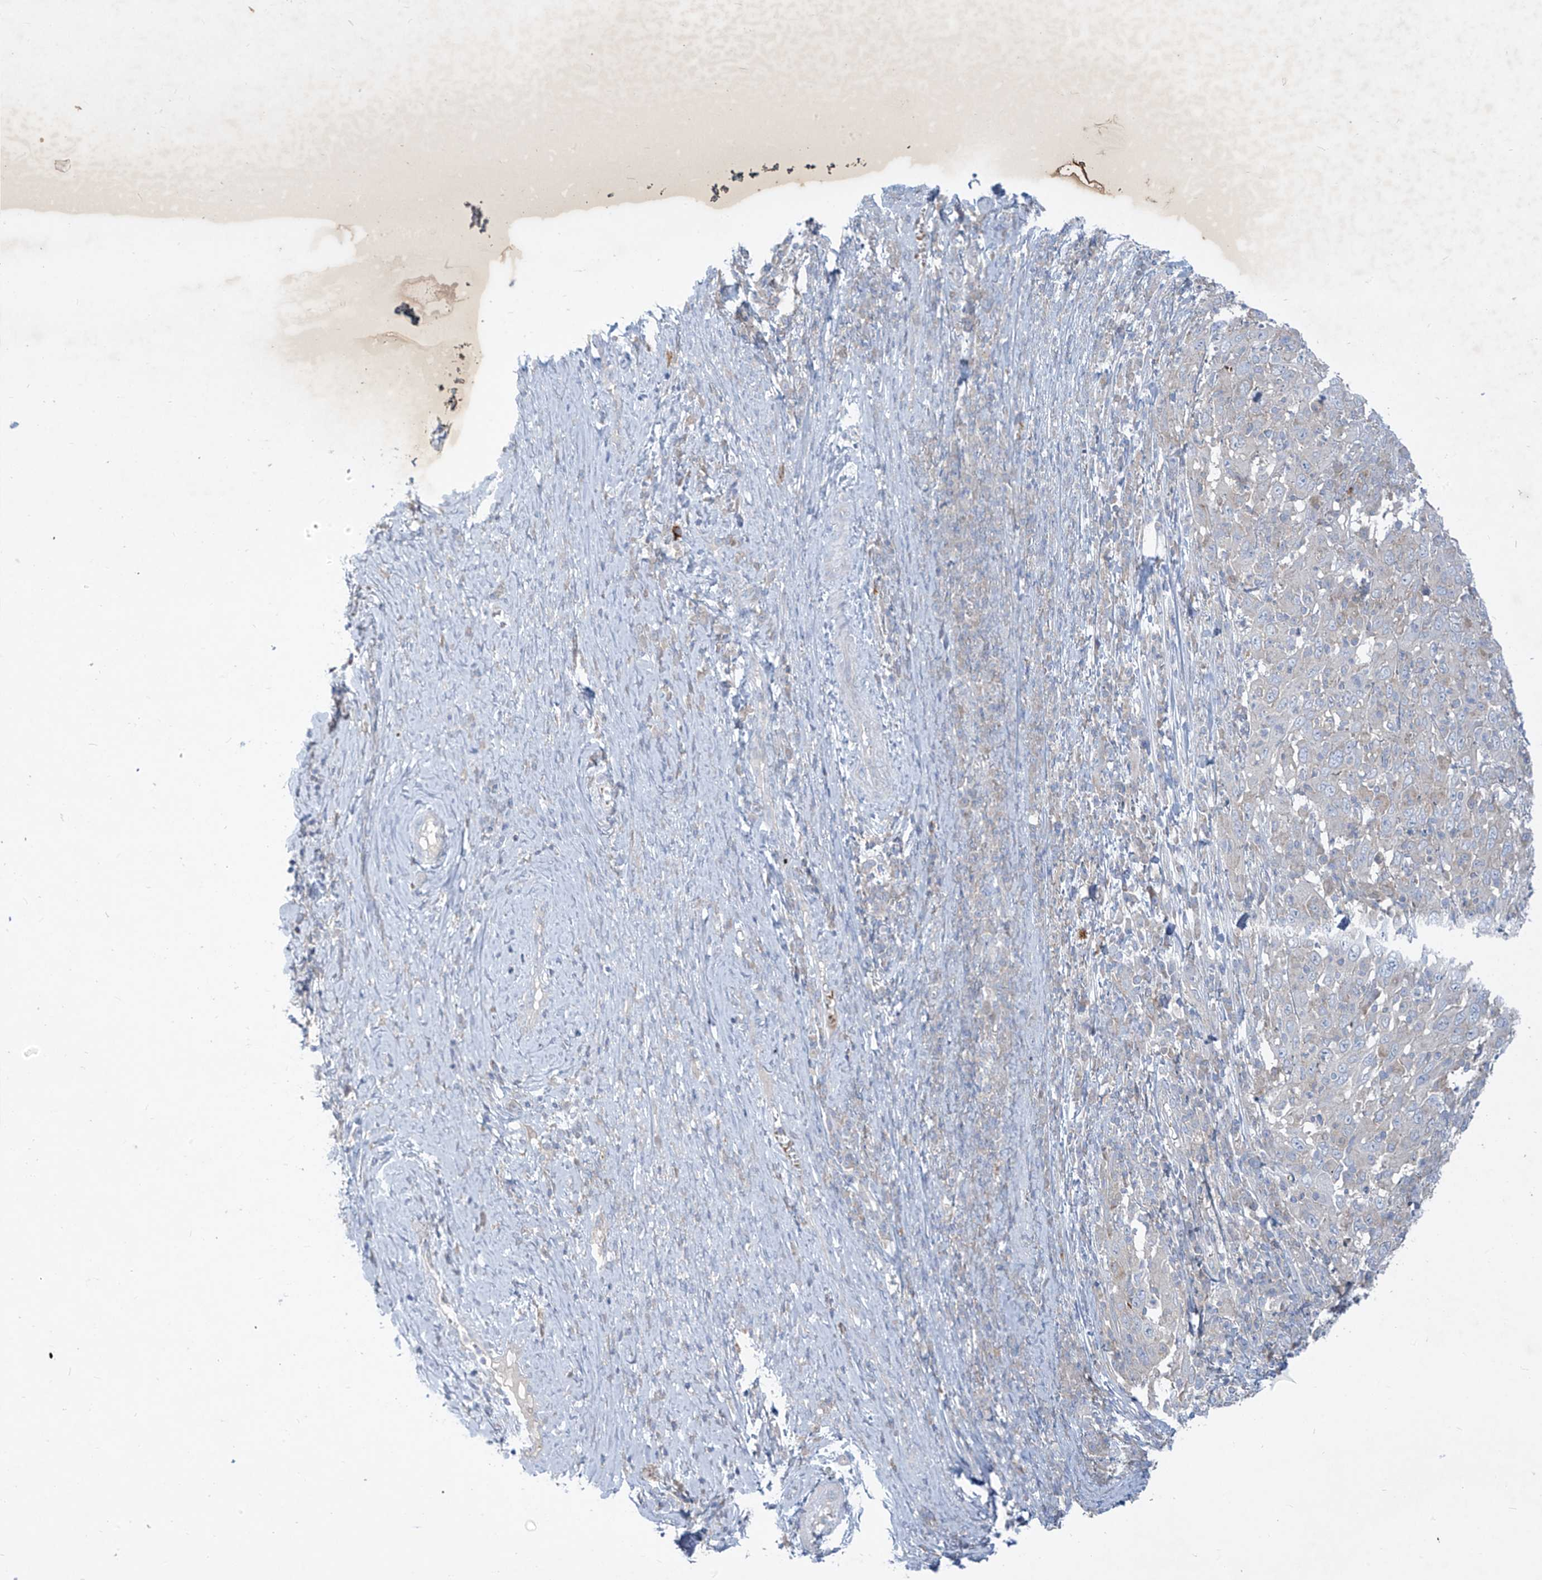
{"staining": {"intensity": "negative", "quantity": "none", "location": "none"}, "tissue": "cervical cancer", "cell_type": "Tumor cells", "image_type": "cancer", "snomed": [{"axis": "morphology", "description": "Squamous cell carcinoma, NOS"}, {"axis": "topography", "description": "Cervix"}], "caption": "DAB (3,3'-diaminobenzidine) immunohistochemical staining of squamous cell carcinoma (cervical) shows no significant staining in tumor cells.", "gene": "DGKQ", "patient": {"sex": "female", "age": 46}}